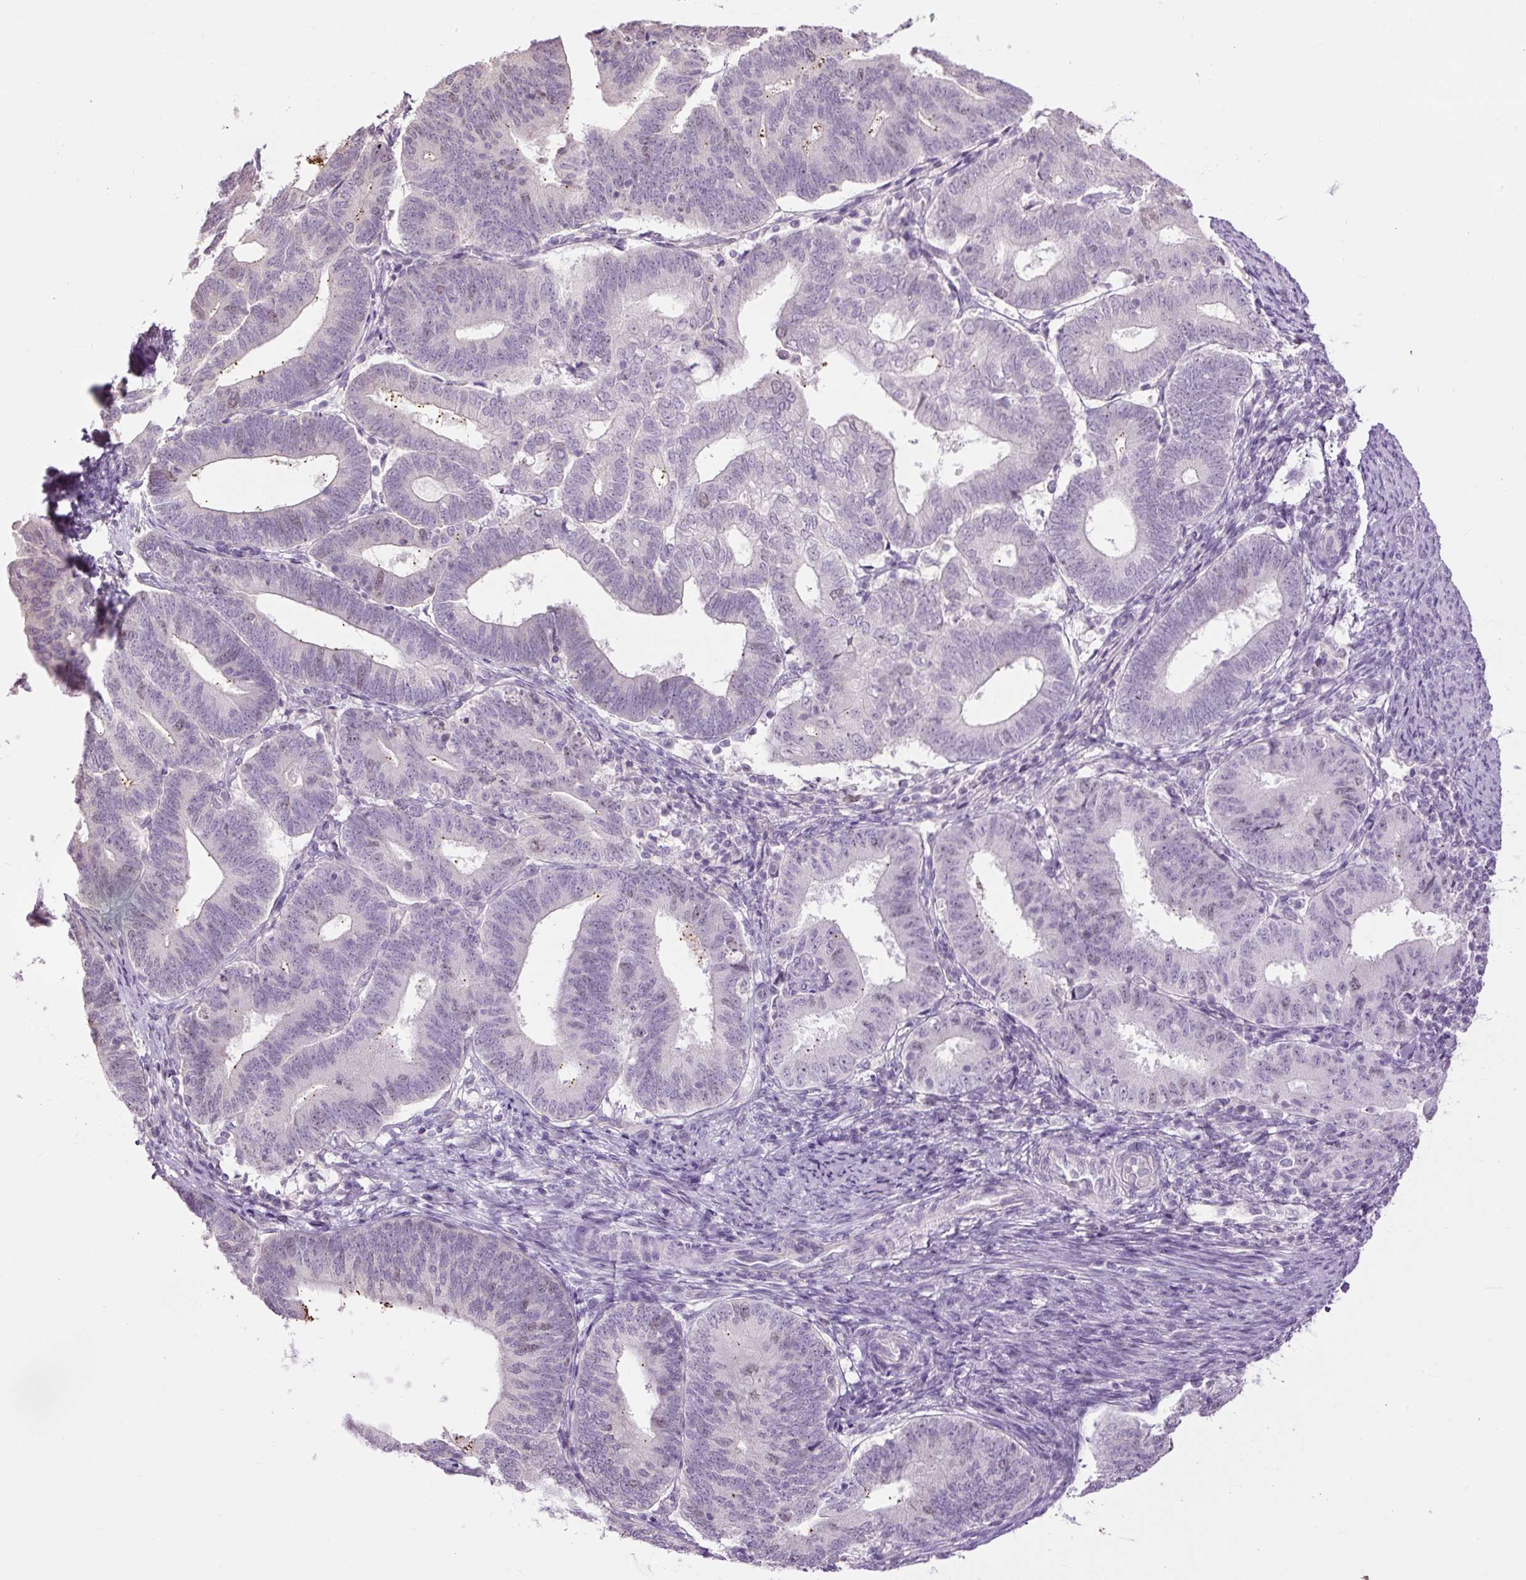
{"staining": {"intensity": "negative", "quantity": "none", "location": "none"}, "tissue": "endometrial cancer", "cell_type": "Tumor cells", "image_type": "cancer", "snomed": [{"axis": "morphology", "description": "Adenocarcinoma, NOS"}, {"axis": "topography", "description": "Endometrium"}], "caption": "Protein analysis of adenocarcinoma (endometrial) shows no significant positivity in tumor cells. (Brightfield microscopy of DAB (3,3'-diaminobenzidine) IHC at high magnification).", "gene": "RACGAP1", "patient": {"sex": "female", "age": 70}}